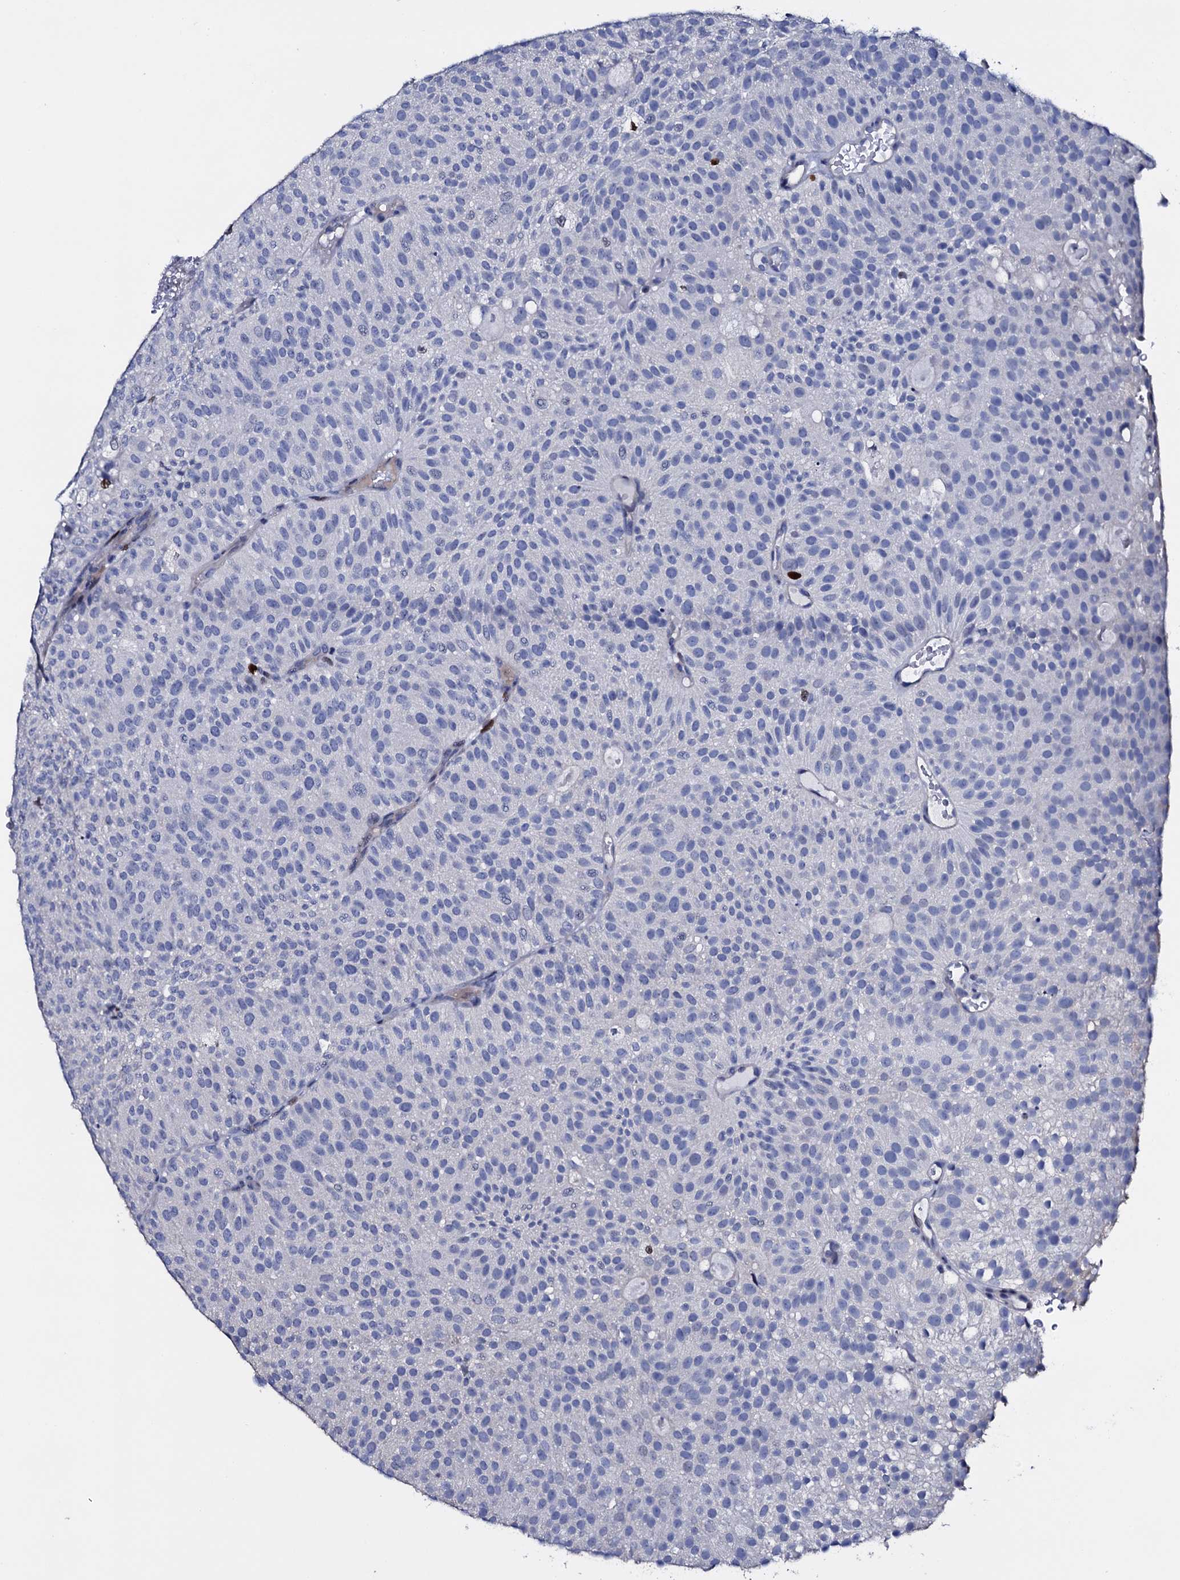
{"staining": {"intensity": "negative", "quantity": "none", "location": "none"}, "tissue": "urothelial cancer", "cell_type": "Tumor cells", "image_type": "cancer", "snomed": [{"axis": "morphology", "description": "Urothelial carcinoma, Low grade"}, {"axis": "topography", "description": "Urinary bladder"}], "caption": "A high-resolution histopathology image shows immunohistochemistry (IHC) staining of low-grade urothelial carcinoma, which exhibits no significant staining in tumor cells.", "gene": "NPM2", "patient": {"sex": "male", "age": 78}}